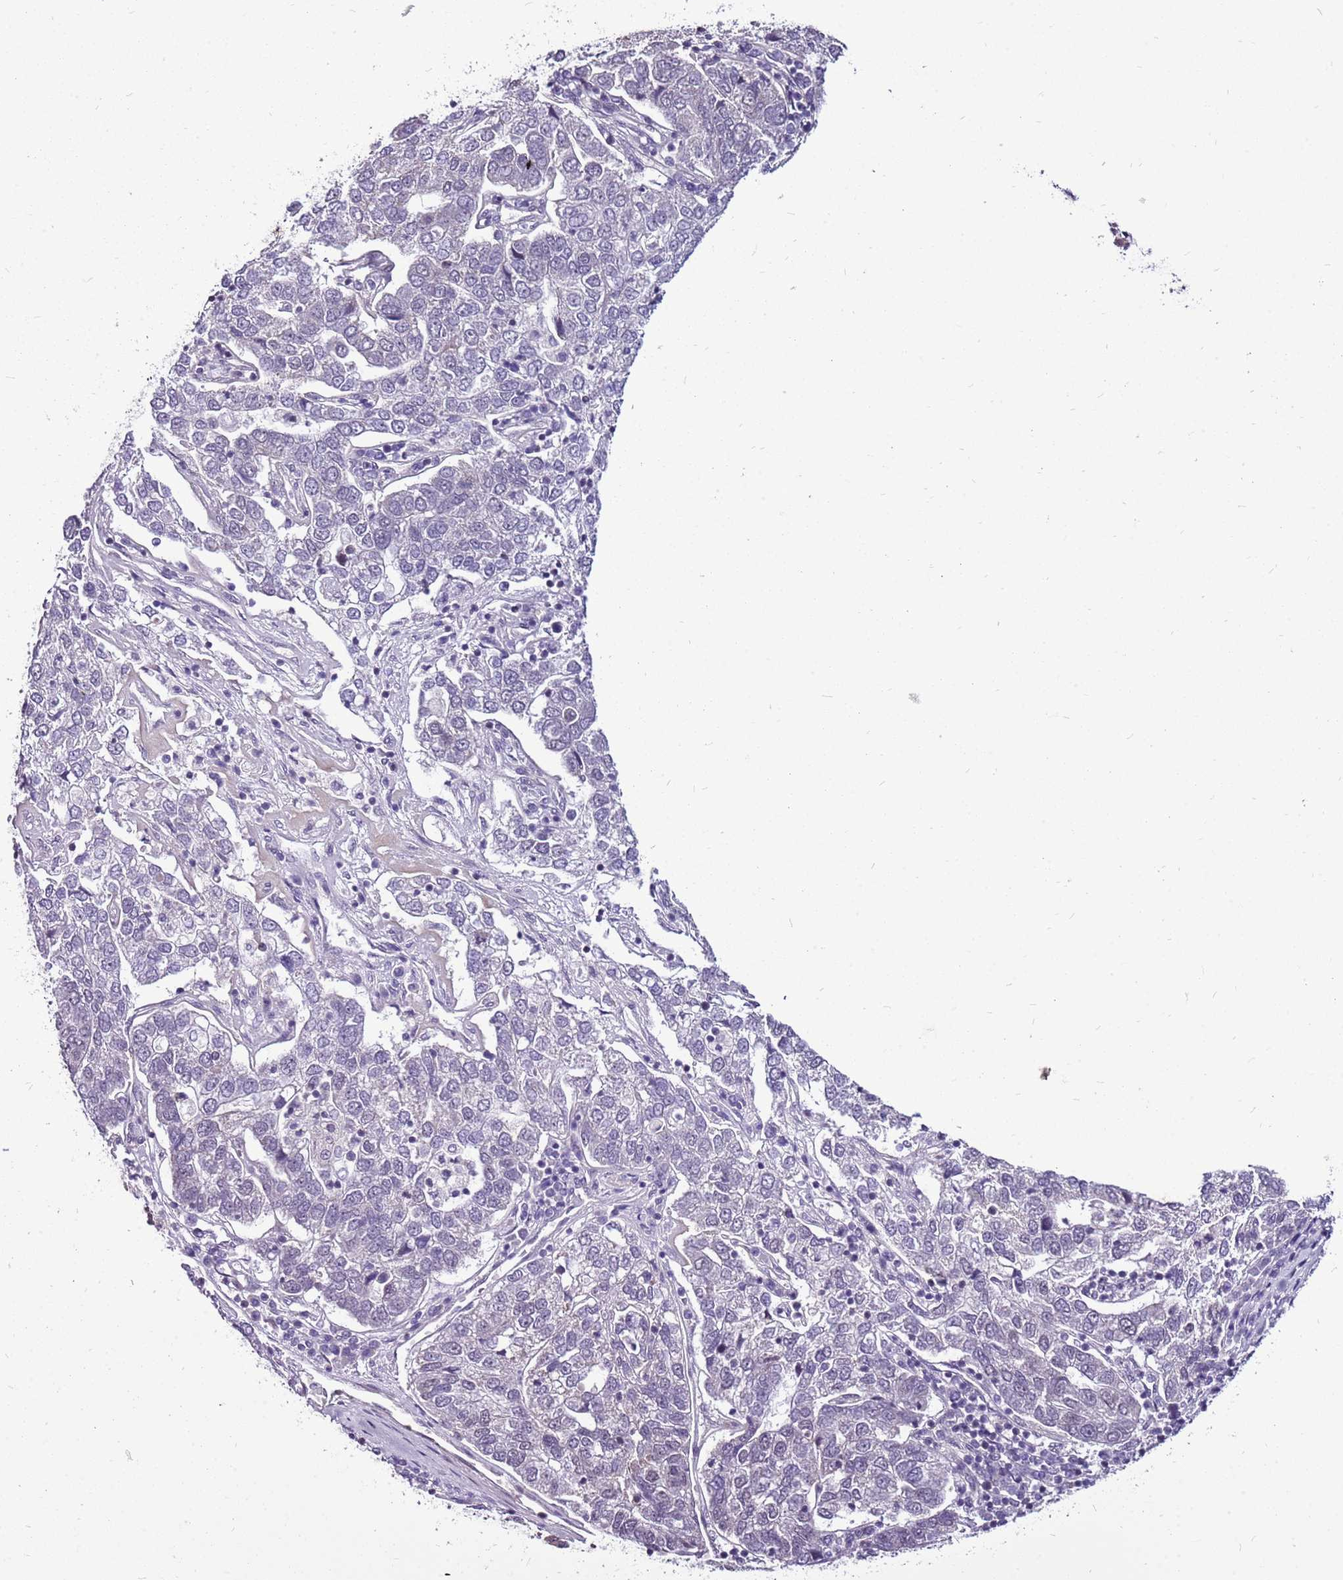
{"staining": {"intensity": "negative", "quantity": "none", "location": "none"}, "tissue": "pancreatic cancer", "cell_type": "Tumor cells", "image_type": "cancer", "snomed": [{"axis": "morphology", "description": "Adenocarcinoma, NOS"}, {"axis": "topography", "description": "Pancreas"}], "caption": "Immunohistochemical staining of pancreatic adenocarcinoma displays no significant staining in tumor cells. The staining was performed using DAB (3,3'-diaminobenzidine) to visualize the protein expression in brown, while the nuclei were stained in blue with hematoxylin (Magnification: 20x).", "gene": "CCDC166", "patient": {"sex": "female", "age": 61}}